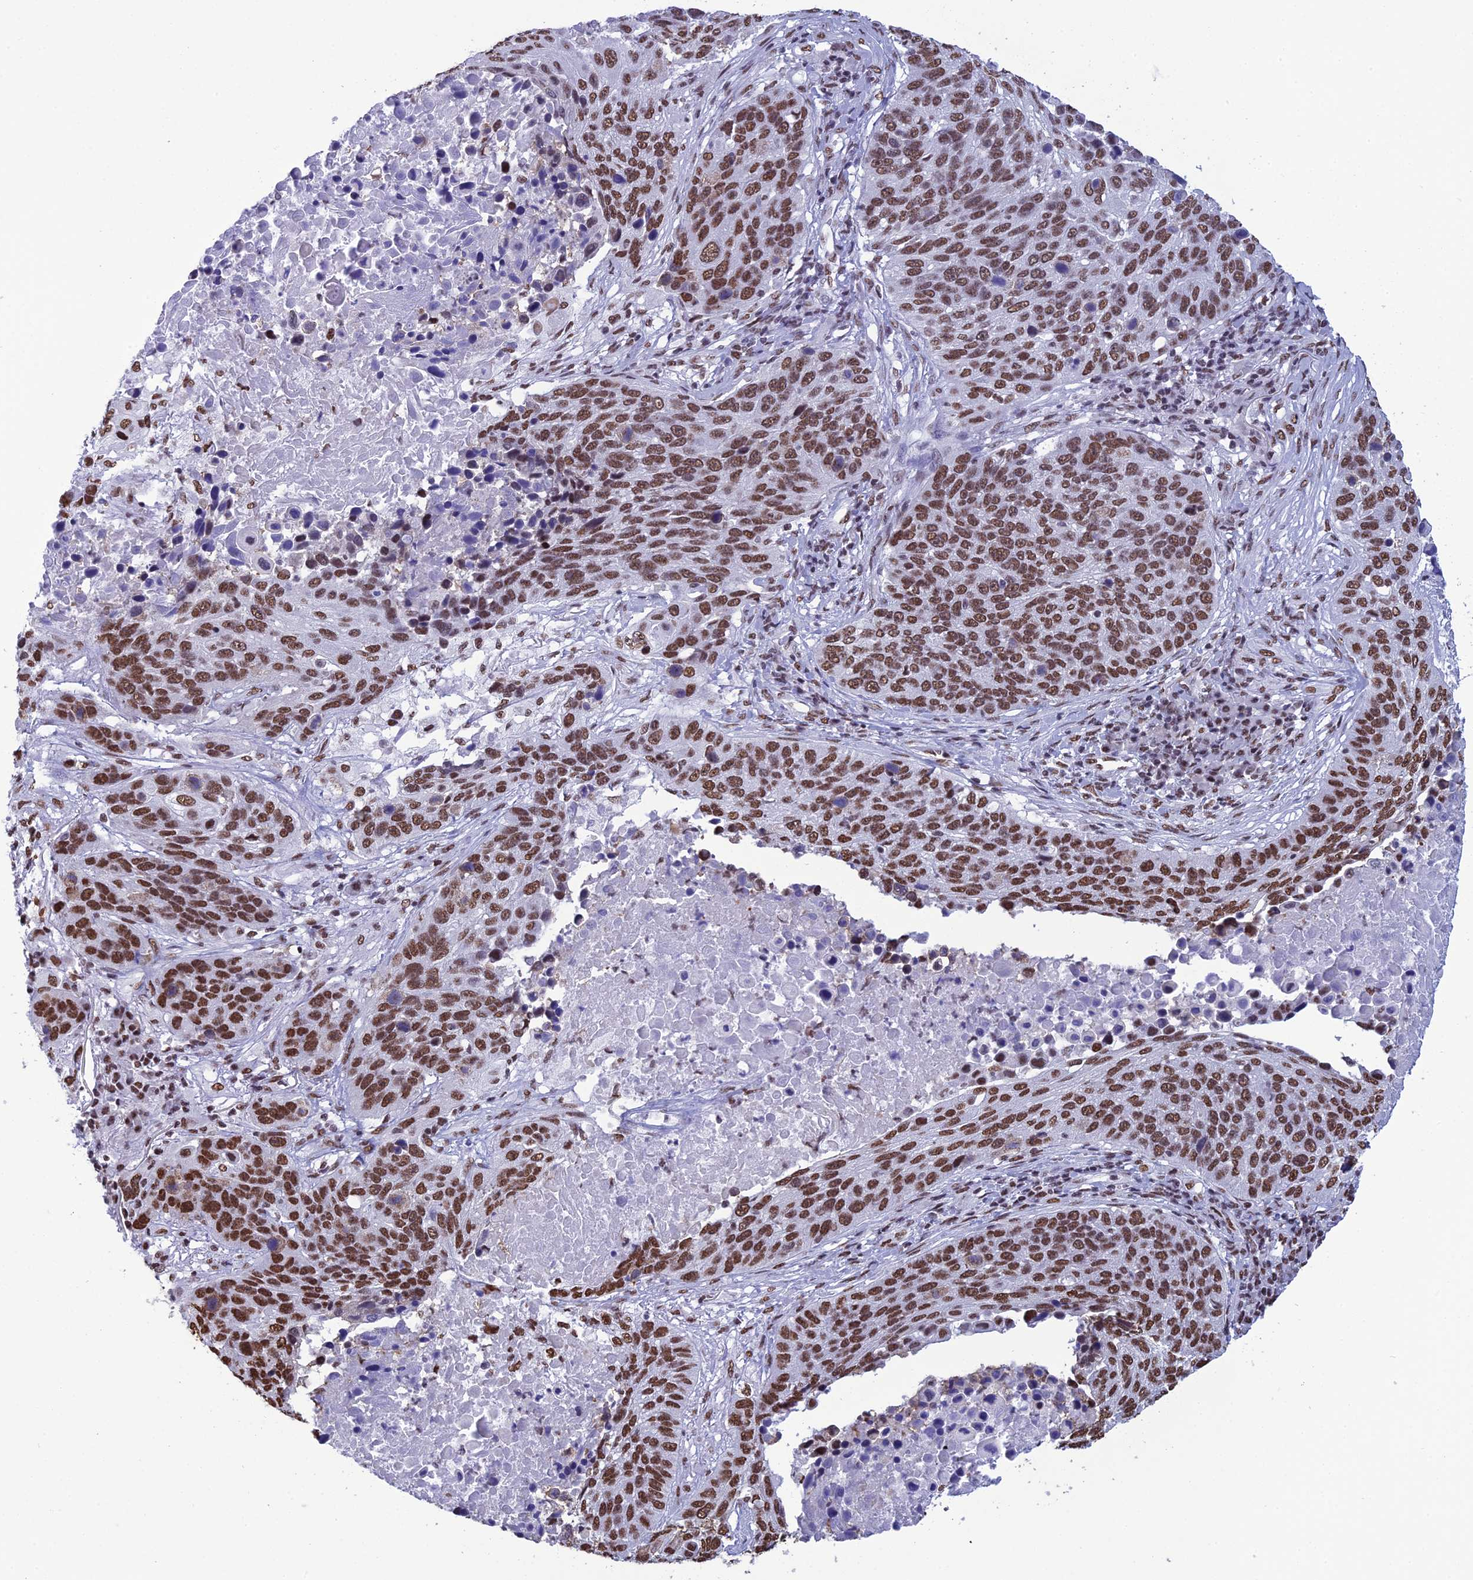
{"staining": {"intensity": "strong", "quantity": ">75%", "location": "nuclear"}, "tissue": "lung cancer", "cell_type": "Tumor cells", "image_type": "cancer", "snomed": [{"axis": "morphology", "description": "Normal tissue, NOS"}, {"axis": "morphology", "description": "Squamous cell carcinoma, NOS"}, {"axis": "topography", "description": "Lymph node"}, {"axis": "topography", "description": "Lung"}], "caption": "Immunohistochemistry (IHC) of lung cancer (squamous cell carcinoma) demonstrates high levels of strong nuclear positivity in approximately >75% of tumor cells.", "gene": "PRAMEF12", "patient": {"sex": "male", "age": 66}}